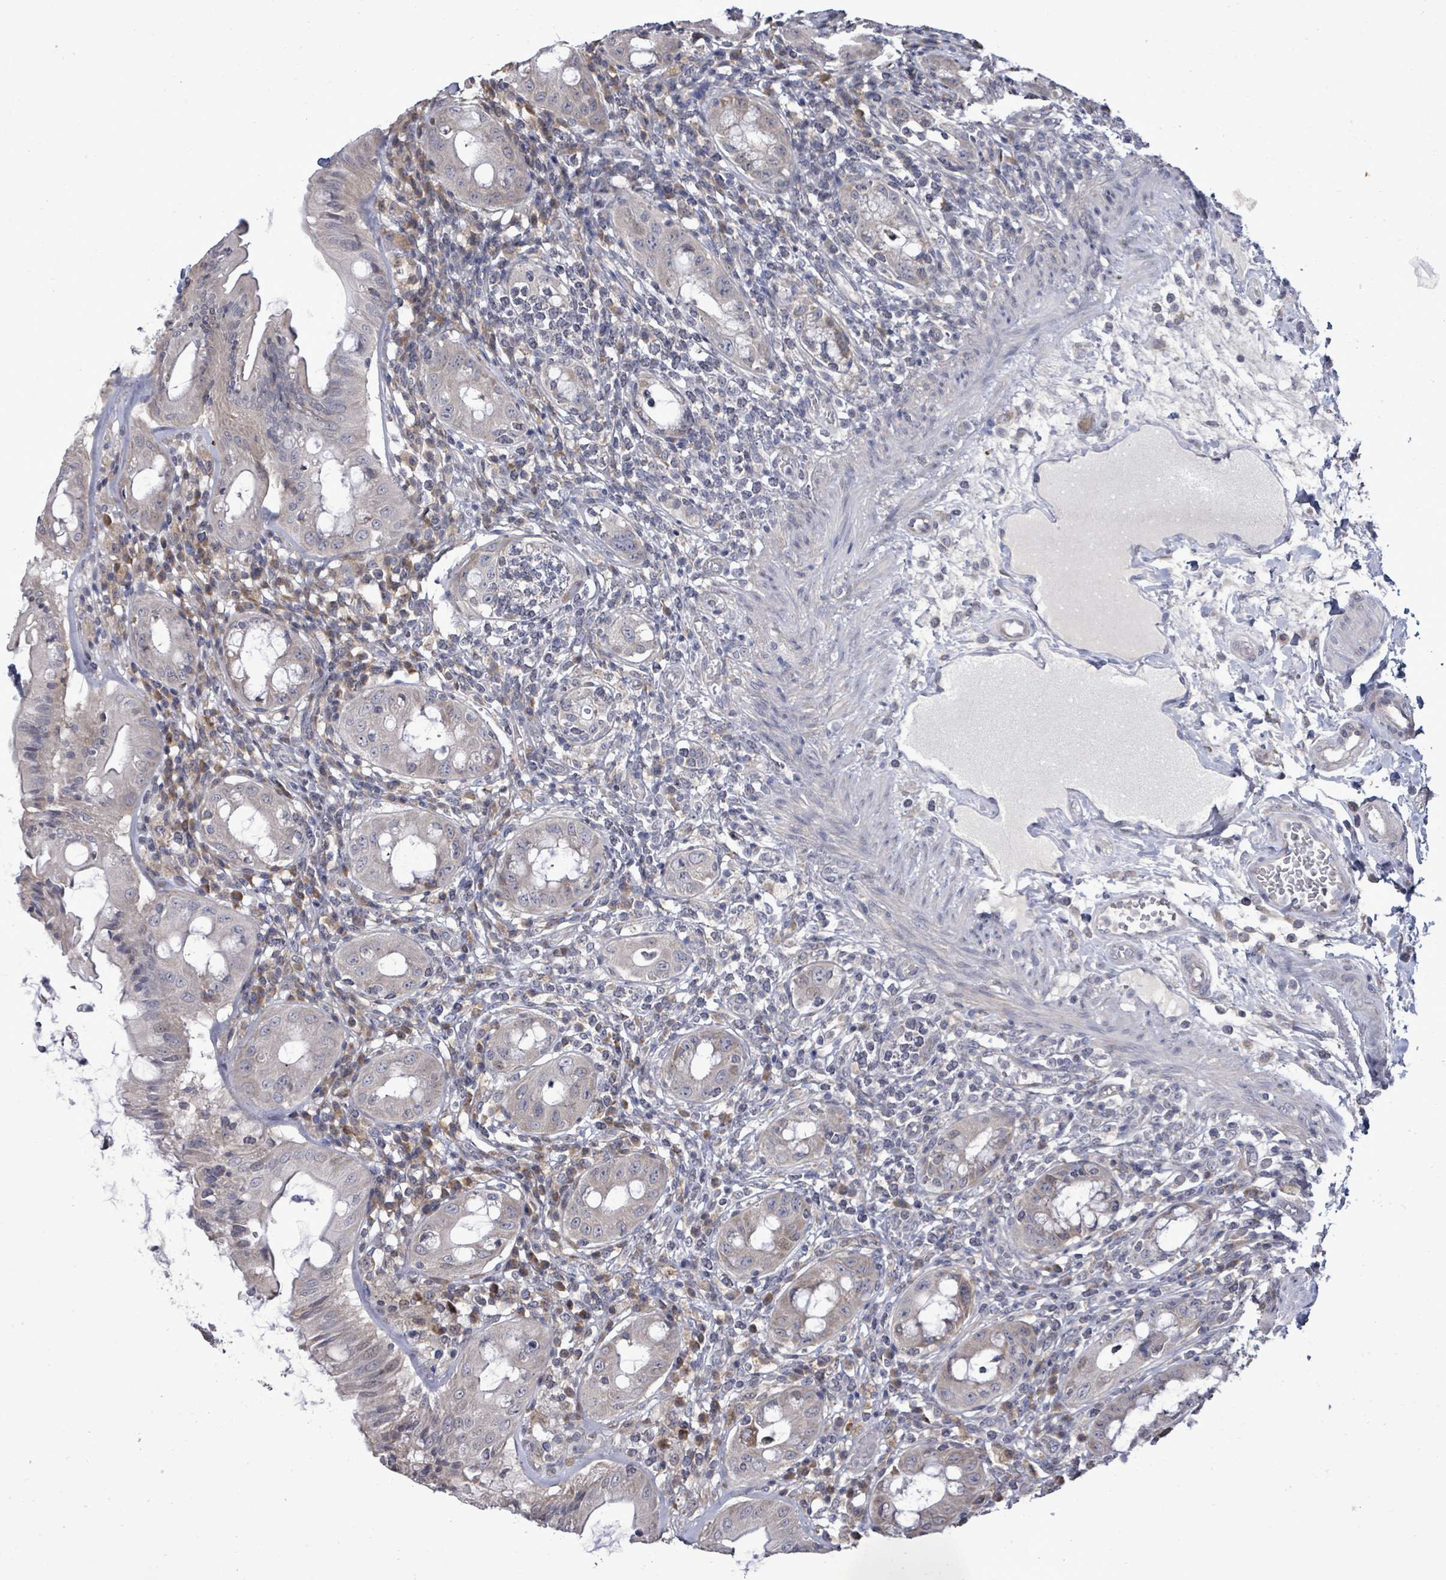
{"staining": {"intensity": "weak", "quantity": "25%-75%", "location": "cytoplasmic/membranous"}, "tissue": "rectum", "cell_type": "Glandular cells", "image_type": "normal", "snomed": [{"axis": "morphology", "description": "Normal tissue, NOS"}, {"axis": "topography", "description": "Rectum"}], "caption": "The histopathology image shows immunohistochemical staining of benign rectum. There is weak cytoplasmic/membranous expression is present in approximately 25%-75% of glandular cells. The protein of interest is stained brown, and the nuclei are stained in blue (DAB (3,3'-diaminobenzidine) IHC with brightfield microscopy, high magnification).", "gene": "POMGNT2", "patient": {"sex": "female", "age": 57}}